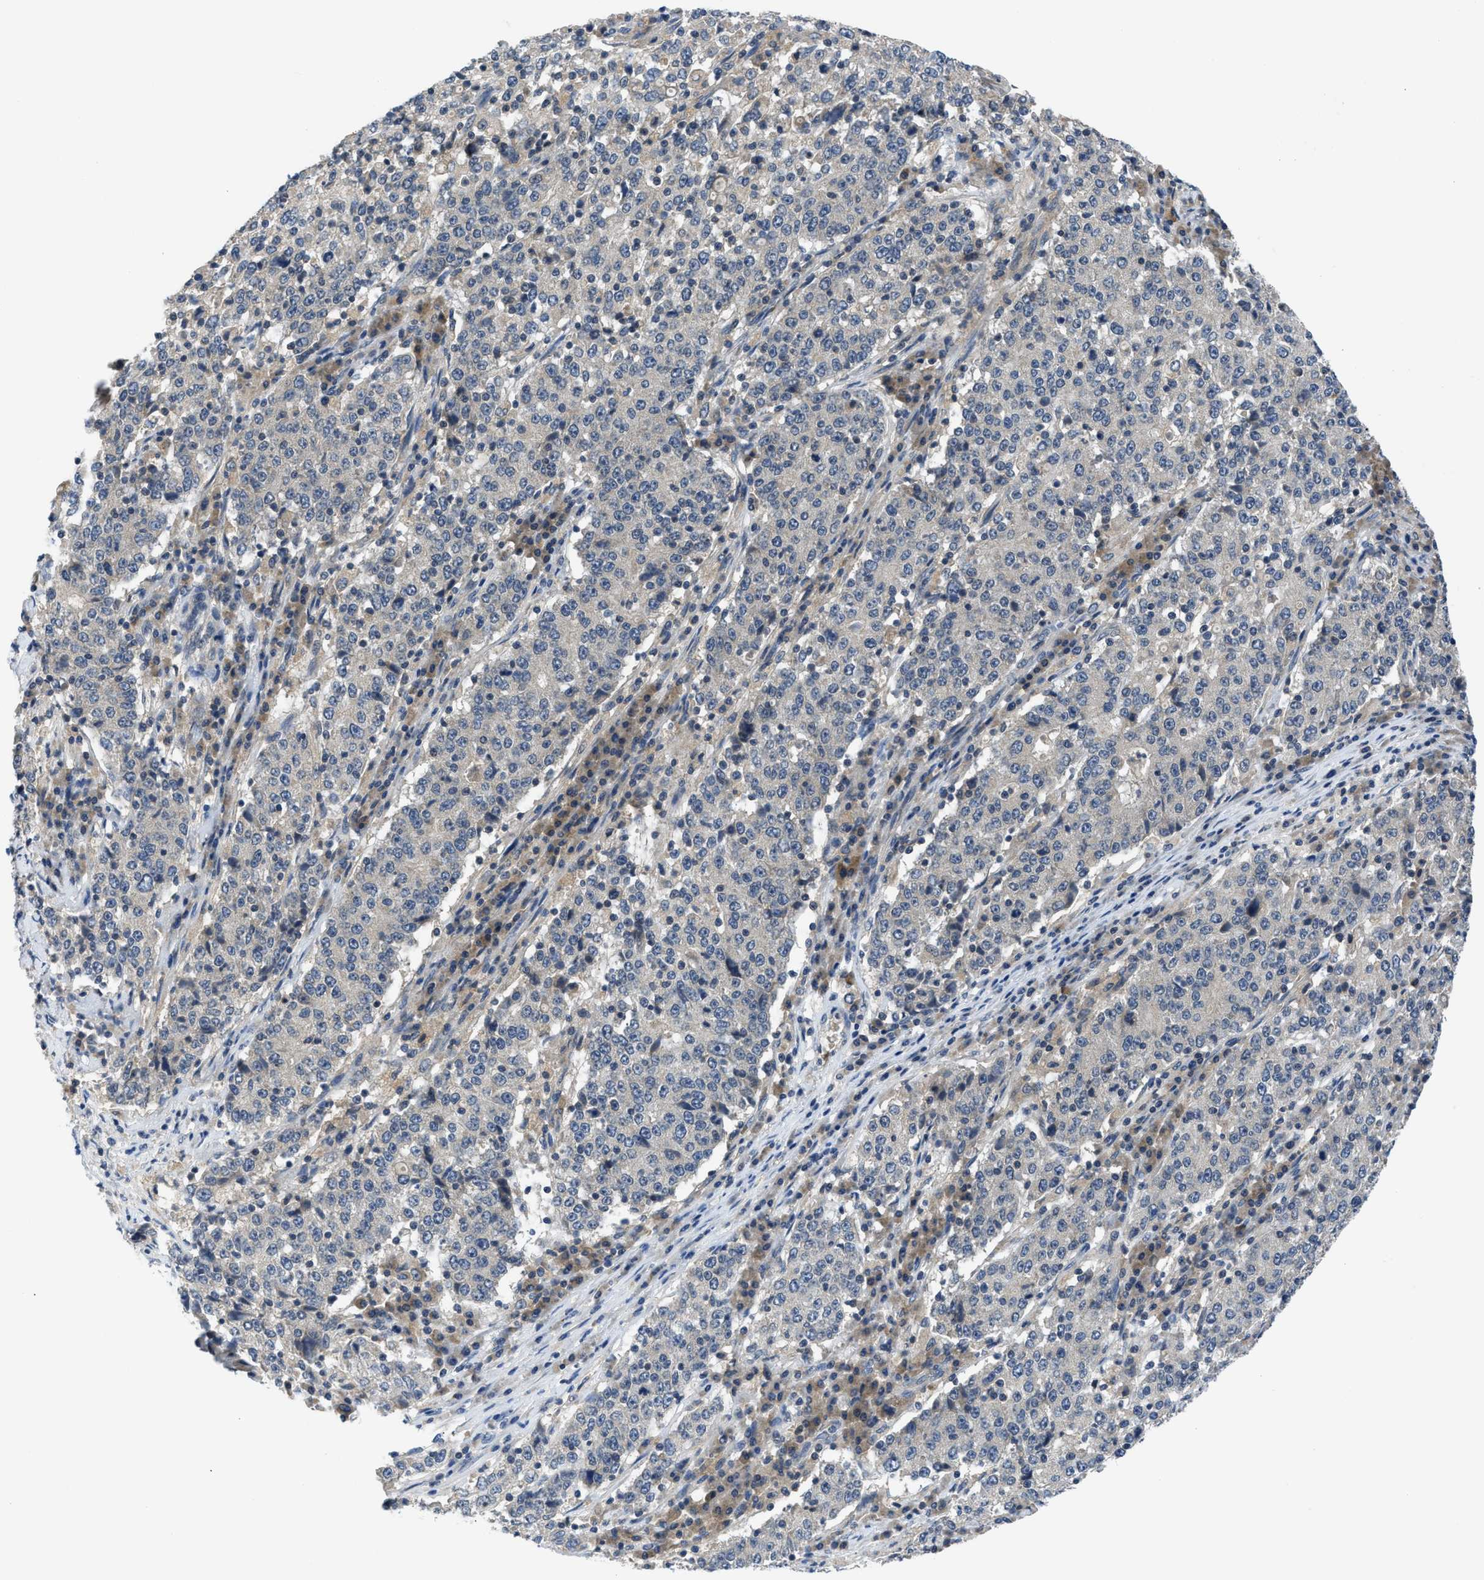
{"staining": {"intensity": "weak", "quantity": "25%-75%", "location": "cytoplasmic/membranous"}, "tissue": "stomach cancer", "cell_type": "Tumor cells", "image_type": "cancer", "snomed": [{"axis": "morphology", "description": "Adenocarcinoma, NOS"}, {"axis": "topography", "description": "Stomach"}], "caption": "Immunohistochemical staining of human stomach adenocarcinoma reveals low levels of weak cytoplasmic/membranous positivity in about 25%-75% of tumor cells.", "gene": "PDE7A", "patient": {"sex": "male", "age": 59}}